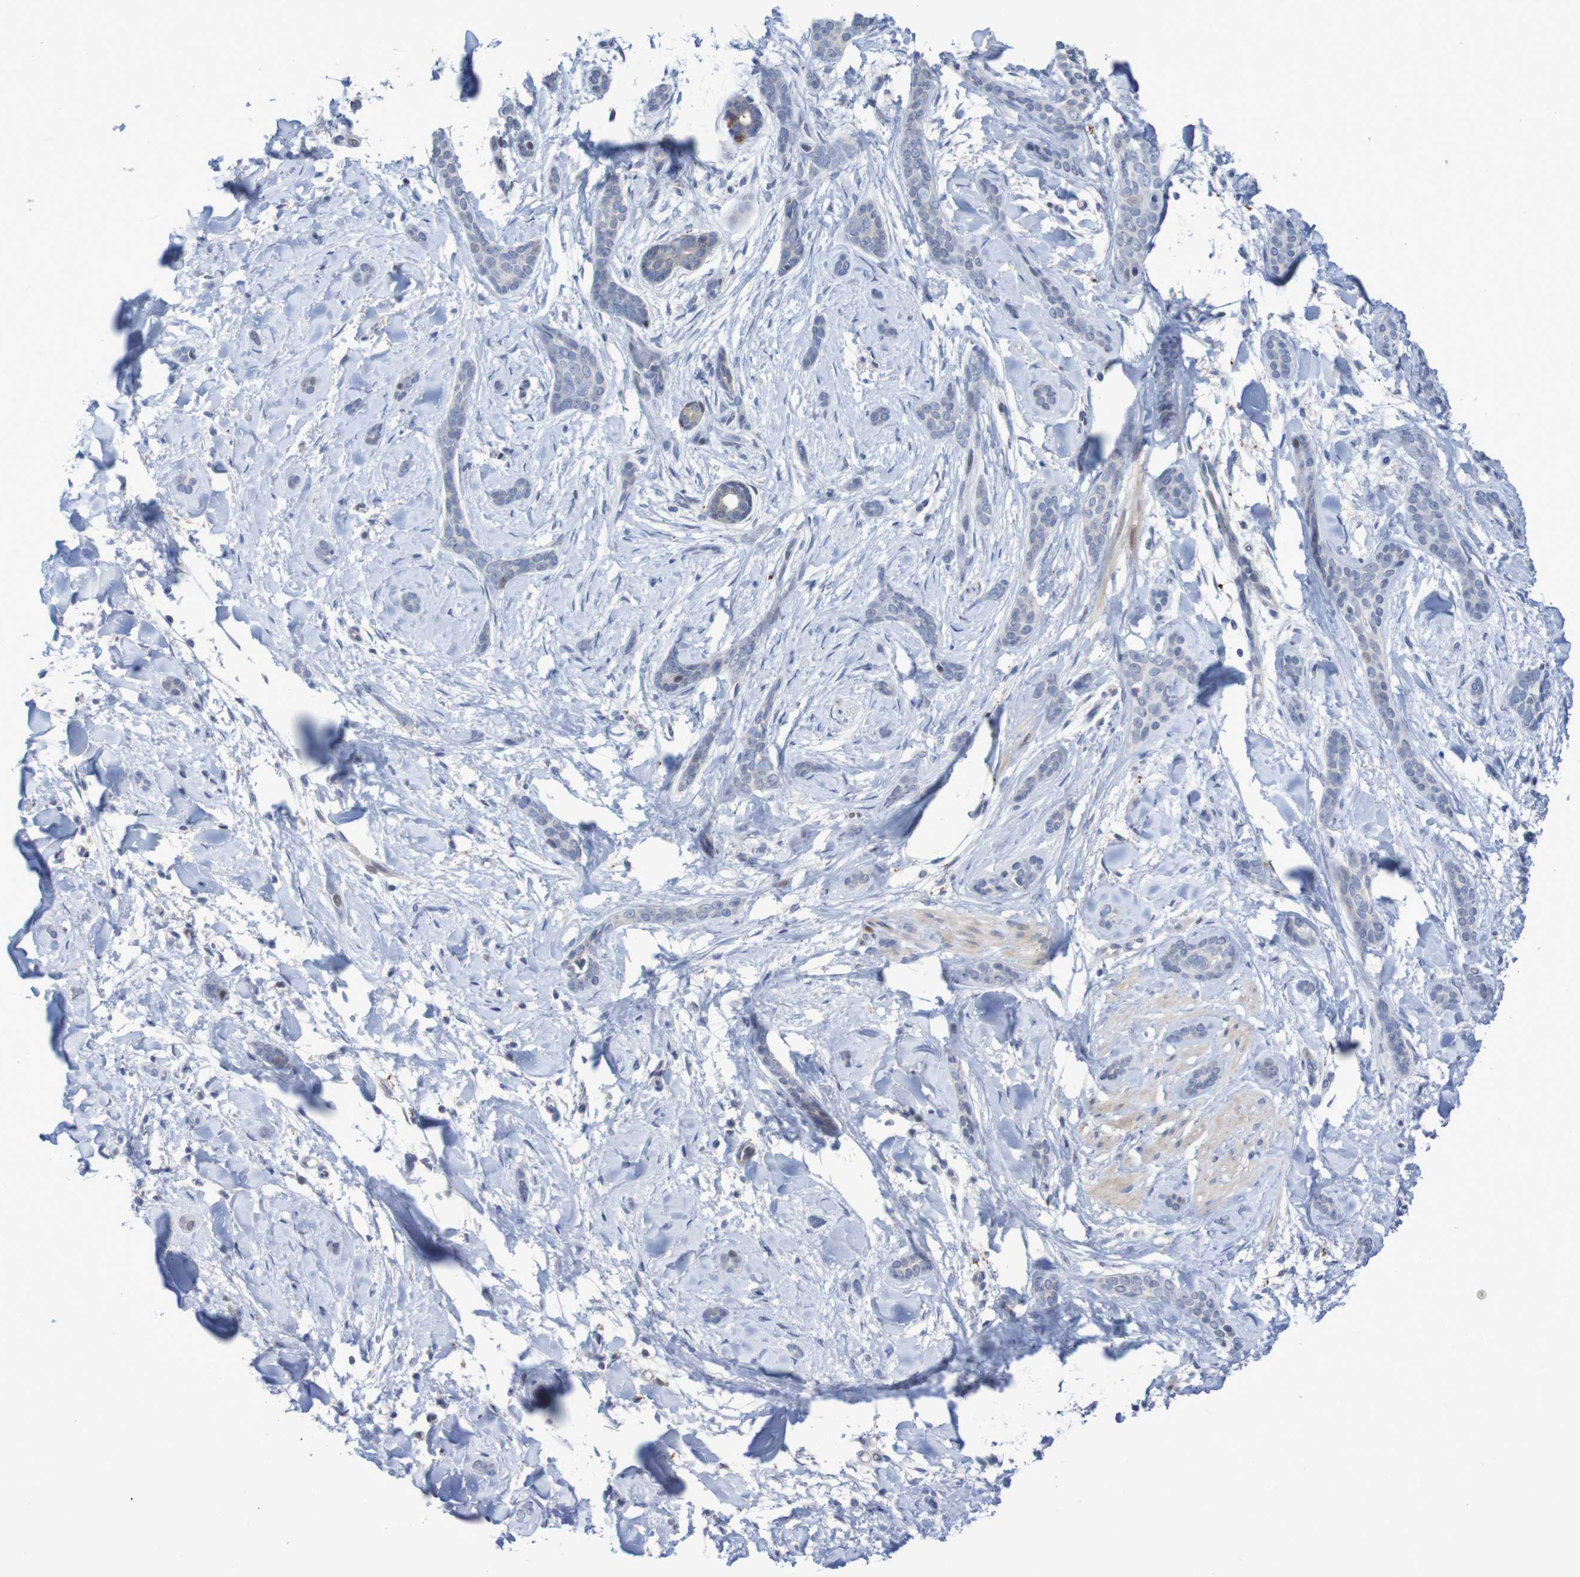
{"staining": {"intensity": "negative", "quantity": "none", "location": "none"}, "tissue": "skin cancer", "cell_type": "Tumor cells", "image_type": "cancer", "snomed": [{"axis": "morphology", "description": "Basal cell carcinoma"}, {"axis": "morphology", "description": "Adnexal tumor, benign"}, {"axis": "topography", "description": "Skin"}], "caption": "Protein analysis of skin cancer shows no significant expression in tumor cells.", "gene": "FBP2", "patient": {"sex": "female", "age": 42}}